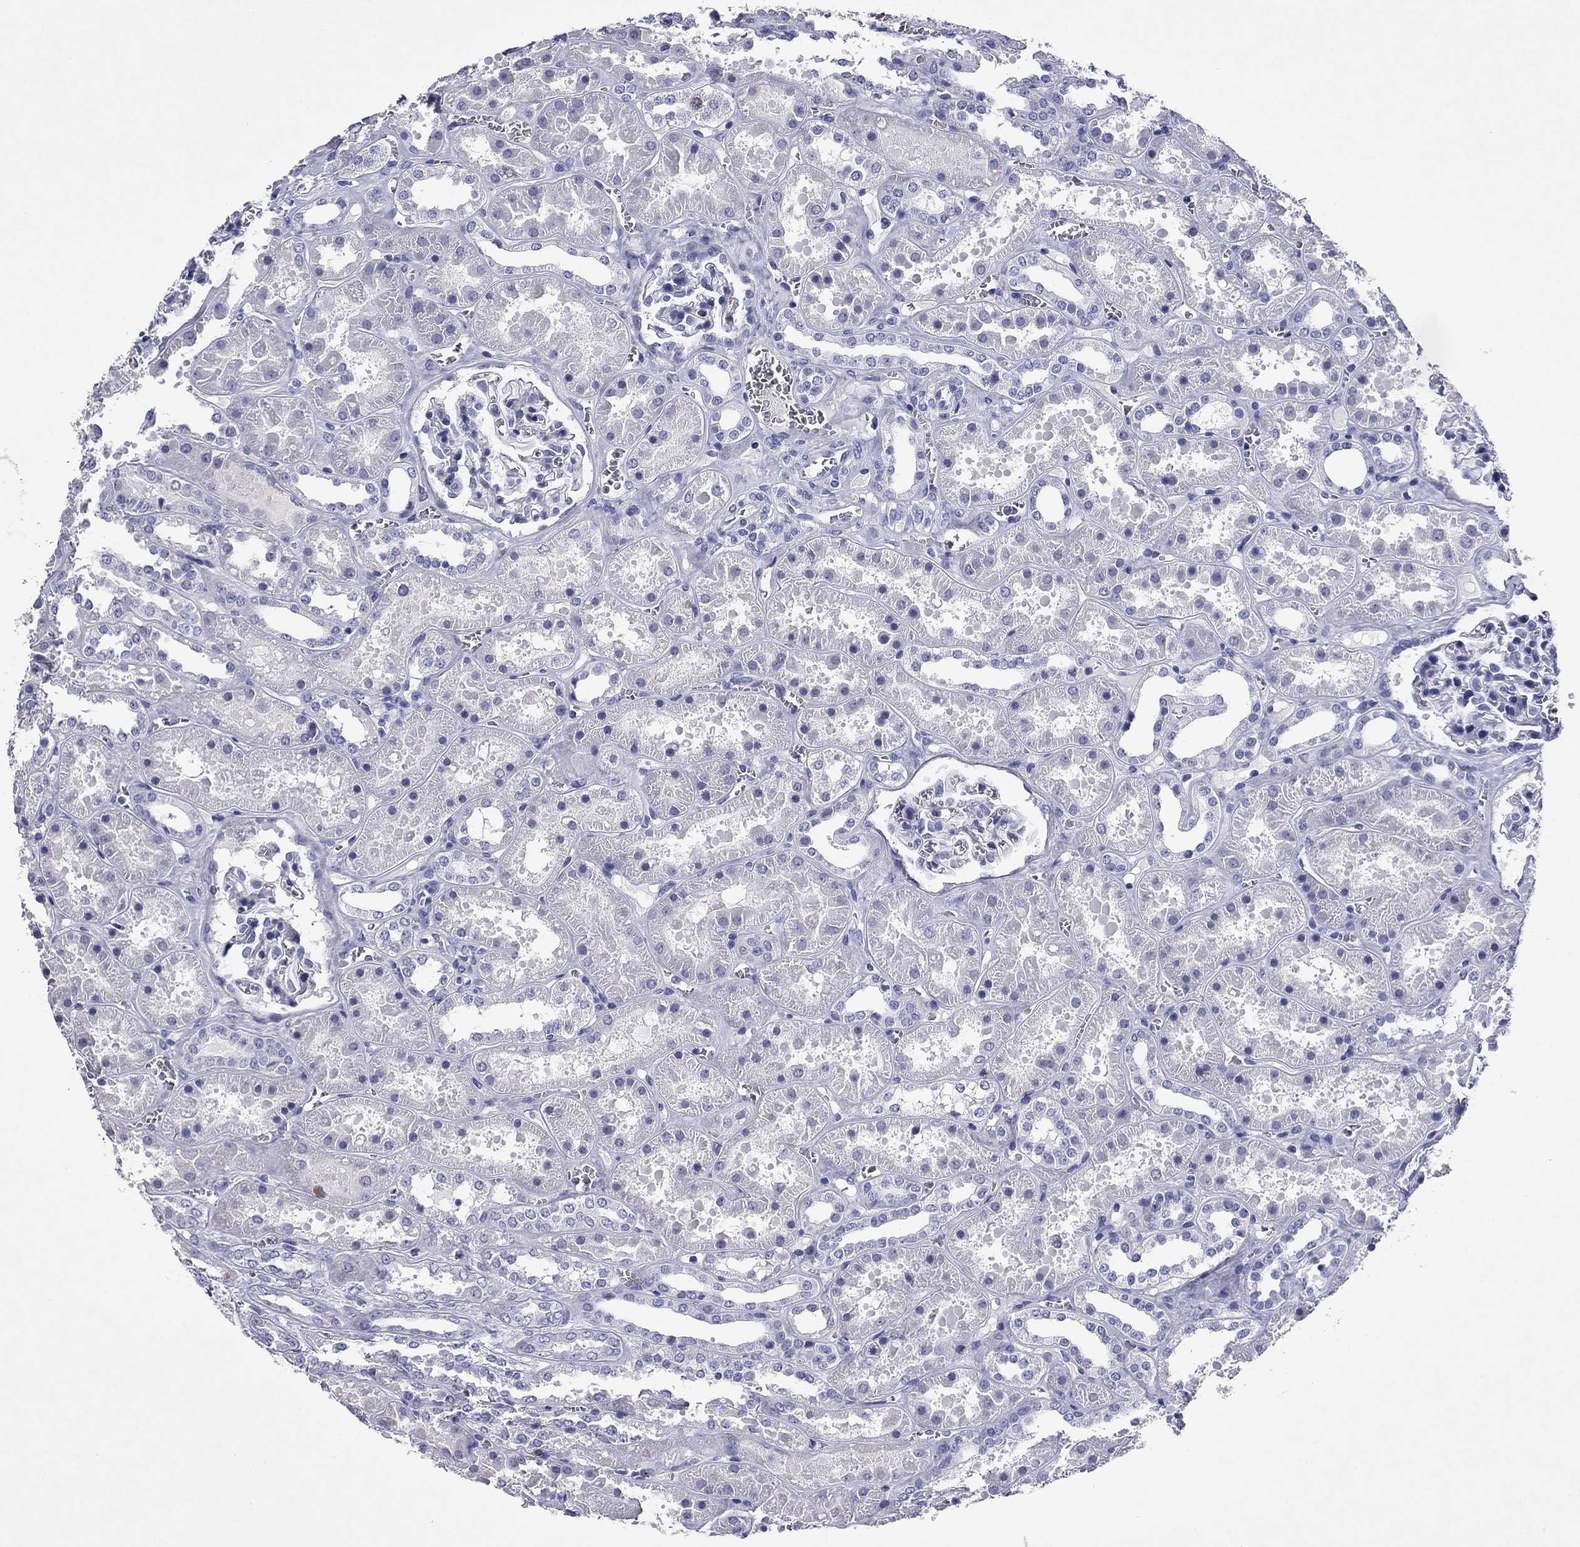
{"staining": {"intensity": "negative", "quantity": "none", "location": "none"}, "tissue": "kidney", "cell_type": "Cells in glomeruli", "image_type": "normal", "snomed": [{"axis": "morphology", "description": "Normal tissue, NOS"}, {"axis": "topography", "description": "Kidney"}], "caption": "Photomicrograph shows no significant protein staining in cells in glomeruli of normal kidney.", "gene": "GZMK", "patient": {"sex": "female", "age": 41}}